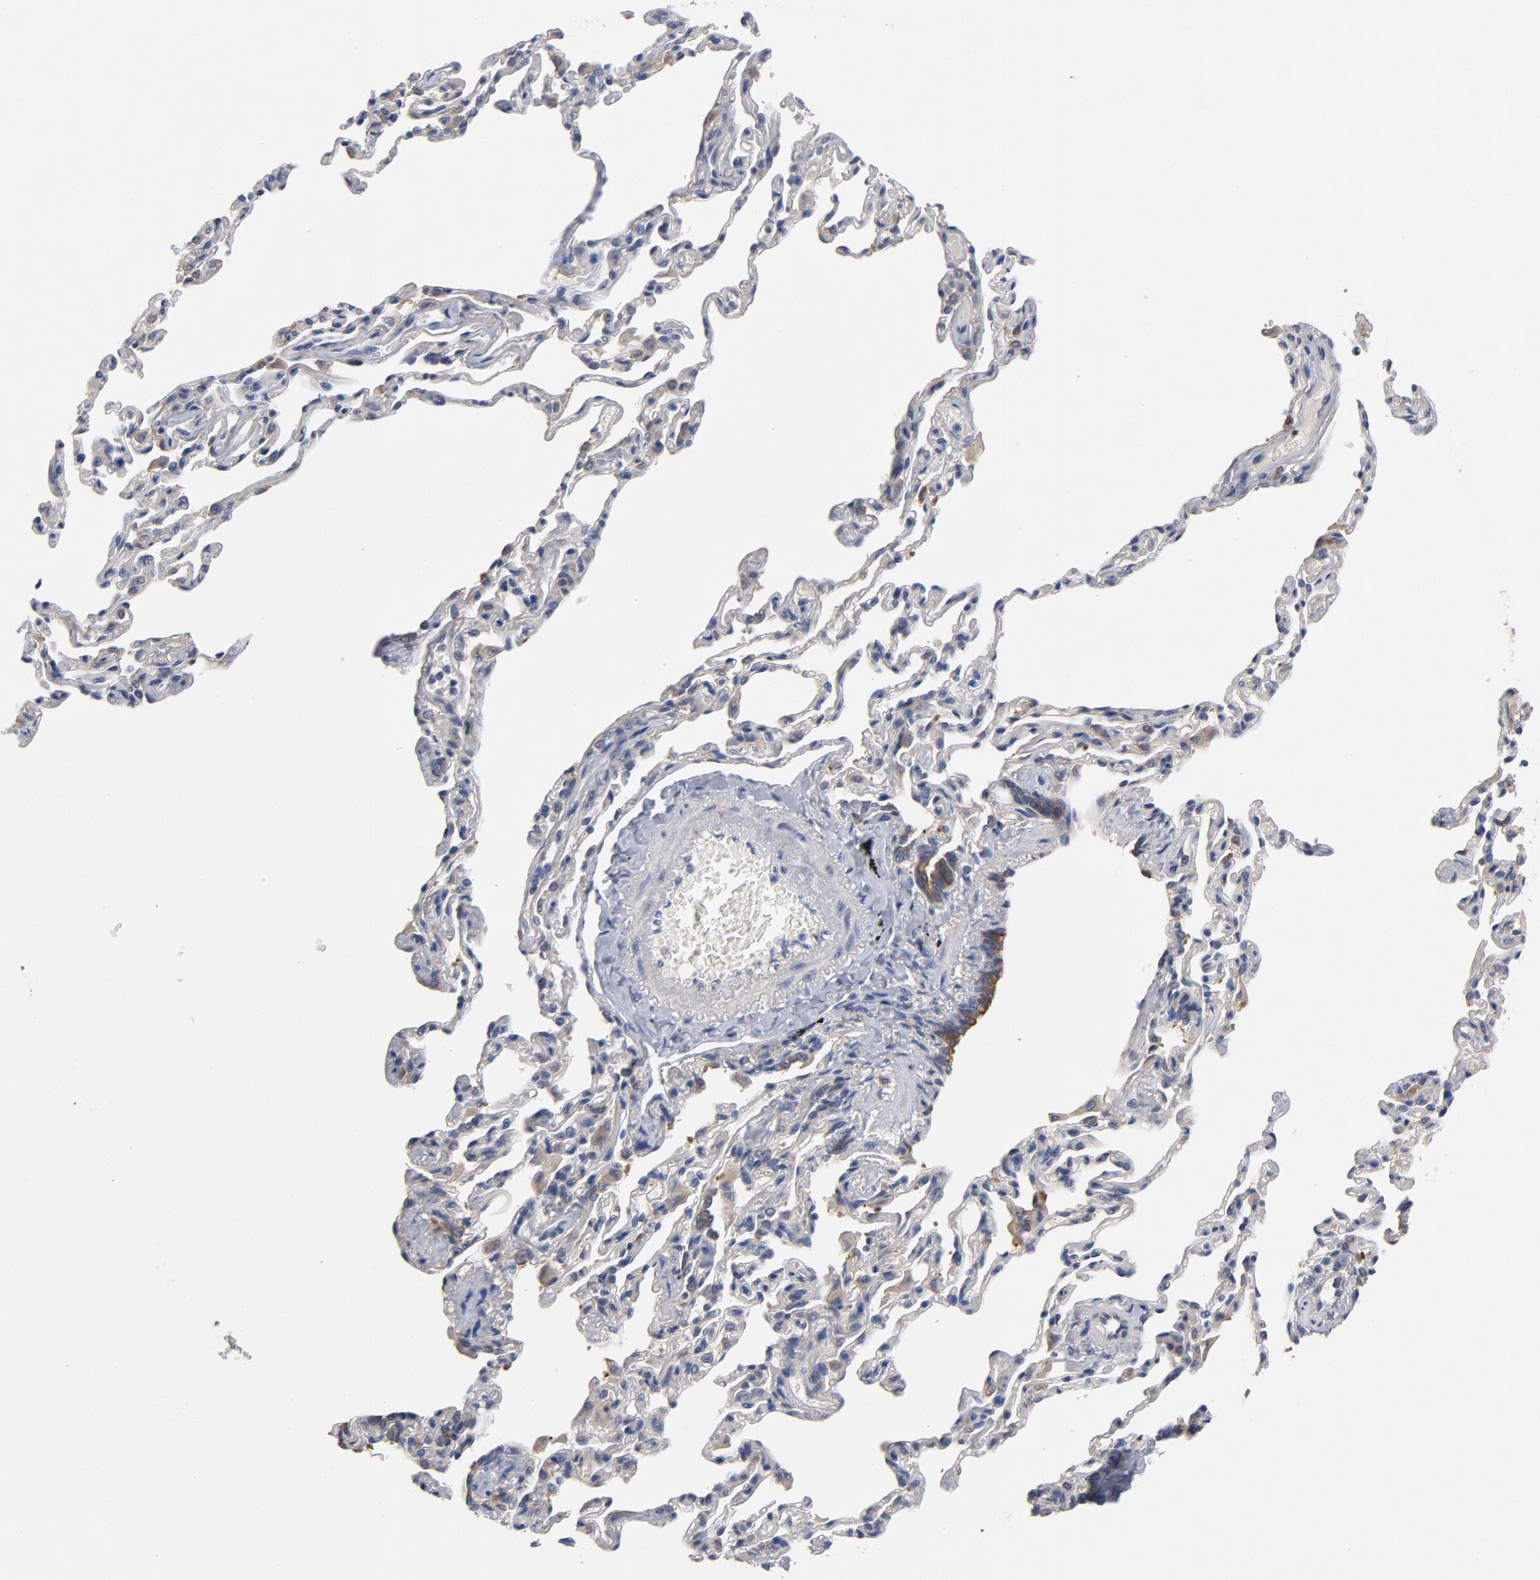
{"staining": {"intensity": "strong", "quantity": ">75%", "location": "cytoplasmic/membranous"}, "tissue": "bronchus", "cell_type": "Respiratory epithelial cells", "image_type": "normal", "snomed": [{"axis": "morphology", "description": "Normal tissue, NOS"}, {"axis": "topography", "description": "Cartilage tissue"}, {"axis": "topography", "description": "Bronchus"}, {"axis": "topography", "description": "Lung"}], "caption": "A micrograph of bronchus stained for a protein shows strong cytoplasmic/membranous brown staining in respiratory epithelial cells. Nuclei are stained in blue.", "gene": "CCDC134", "patient": {"sex": "male", "age": 64}}